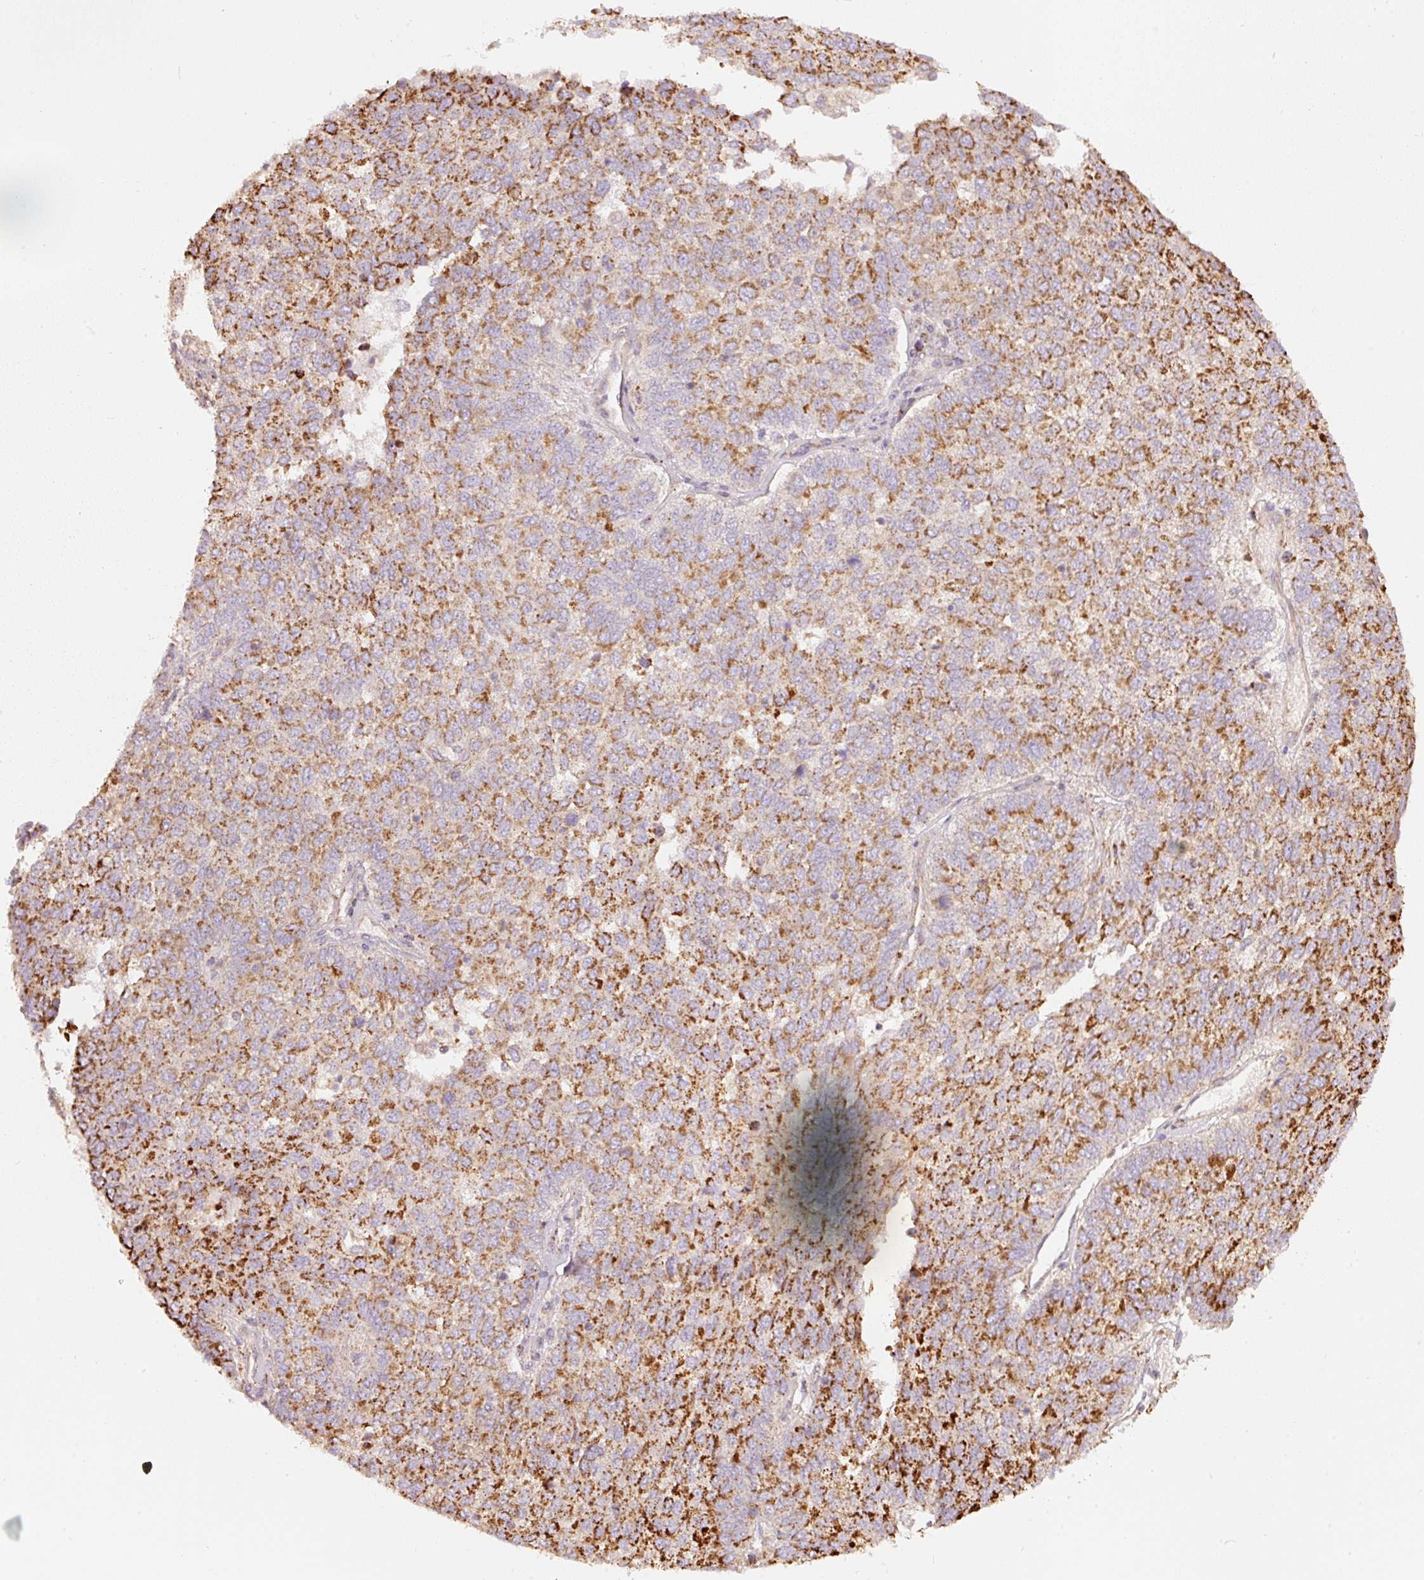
{"staining": {"intensity": "strong", "quantity": "25%-75%", "location": "cytoplasmic/membranous"}, "tissue": "lung cancer", "cell_type": "Tumor cells", "image_type": "cancer", "snomed": [{"axis": "morphology", "description": "Squamous cell carcinoma, NOS"}, {"axis": "topography", "description": "Lung"}], "caption": "Tumor cells display strong cytoplasmic/membranous positivity in approximately 25%-75% of cells in lung cancer.", "gene": "C17orf98", "patient": {"sex": "male", "age": 73}}